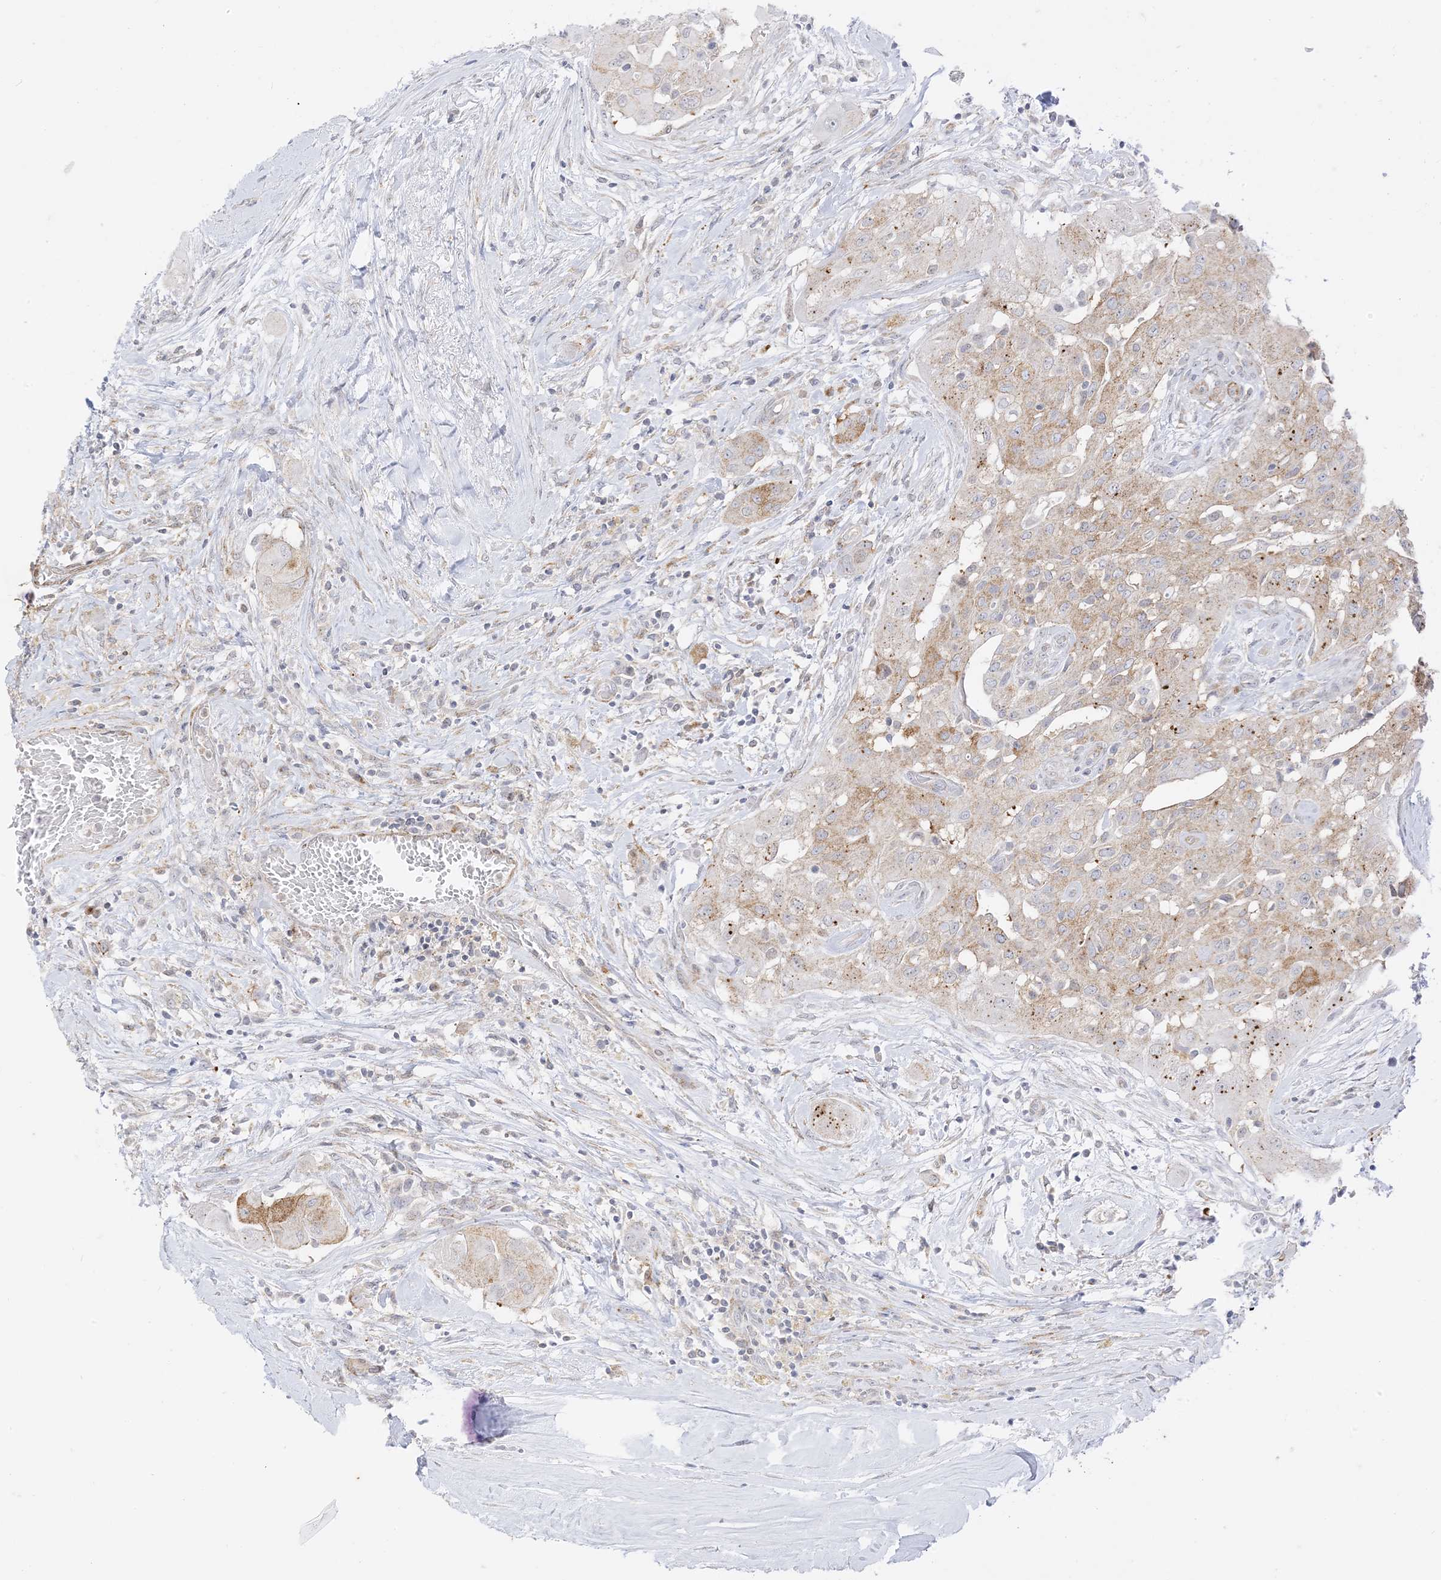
{"staining": {"intensity": "weak", "quantity": ">75%", "location": "cytoplasmic/membranous"}, "tissue": "thyroid cancer", "cell_type": "Tumor cells", "image_type": "cancer", "snomed": [{"axis": "morphology", "description": "Papillary adenocarcinoma, NOS"}, {"axis": "topography", "description": "Thyroid gland"}], "caption": "Tumor cells demonstrate weak cytoplasmic/membranous staining in approximately >75% of cells in thyroid papillary adenocarcinoma.", "gene": "RAC1", "patient": {"sex": "female", "age": 59}}